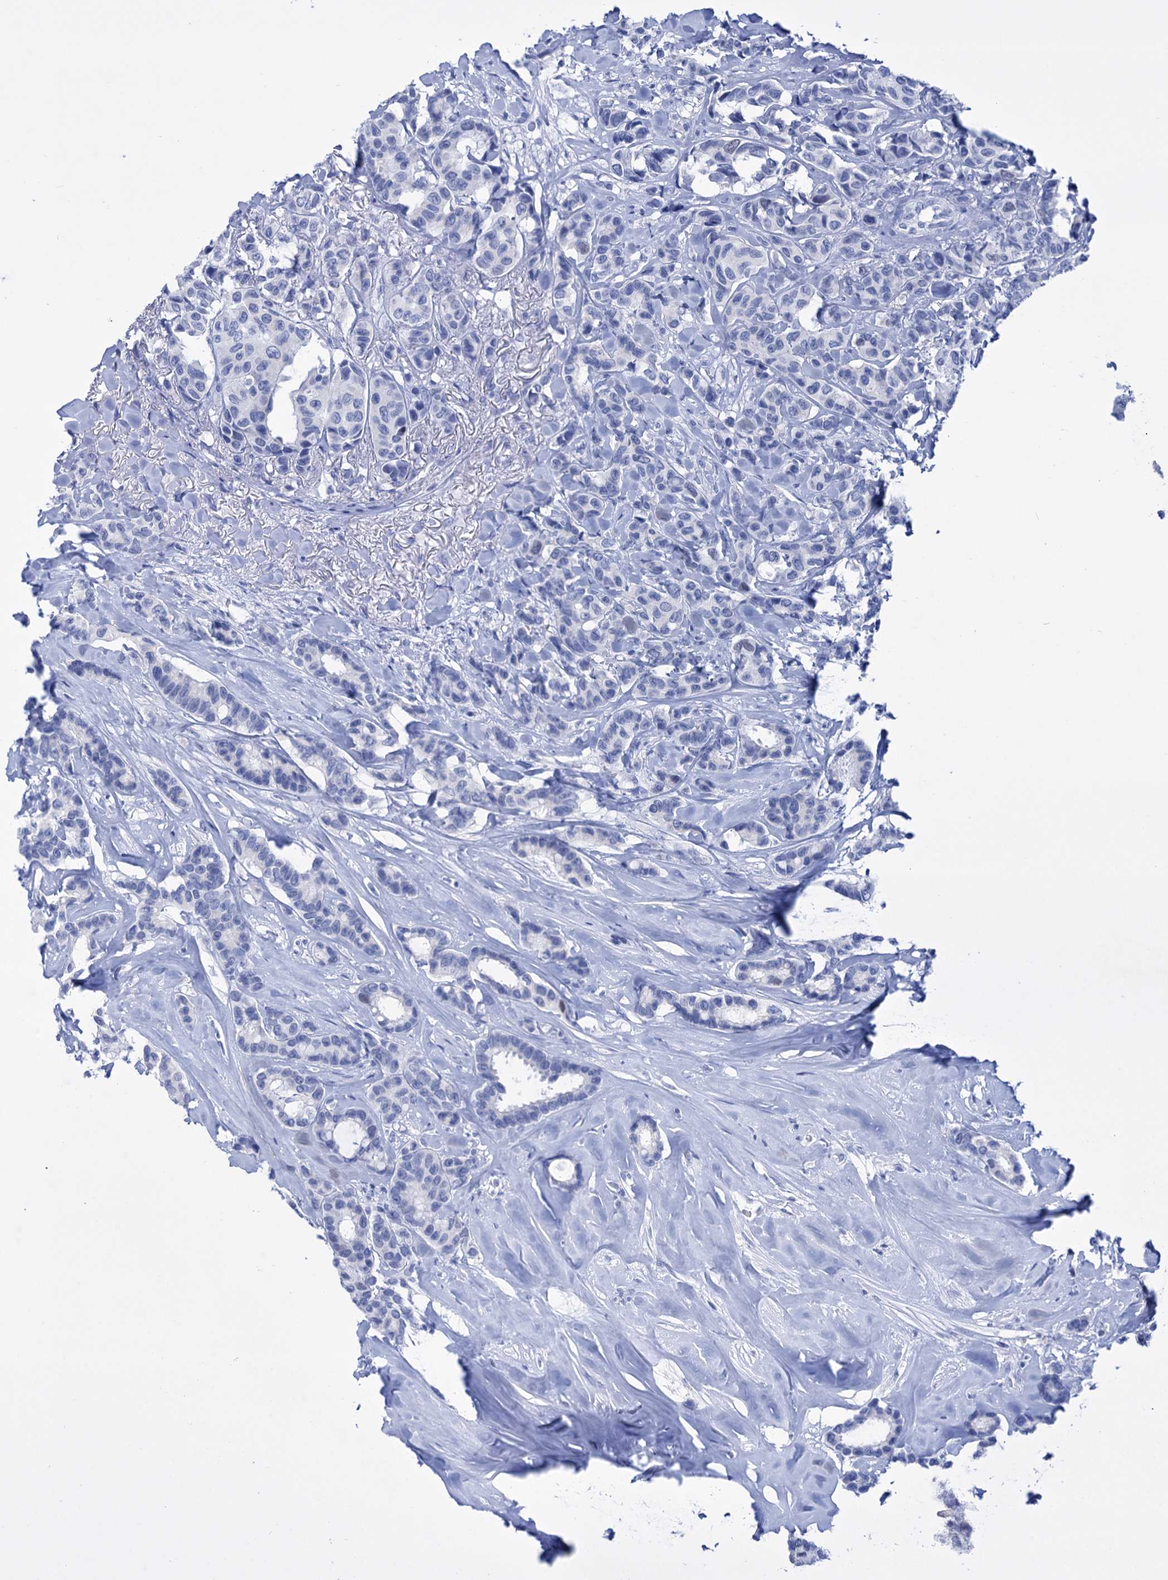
{"staining": {"intensity": "negative", "quantity": "none", "location": "none"}, "tissue": "breast cancer", "cell_type": "Tumor cells", "image_type": "cancer", "snomed": [{"axis": "morphology", "description": "Duct carcinoma"}, {"axis": "topography", "description": "Breast"}], "caption": "Immunohistochemical staining of human breast cancer (invasive ductal carcinoma) demonstrates no significant positivity in tumor cells. Brightfield microscopy of immunohistochemistry (IHC) stained with DAB (3,3'-diaminobenzidine) (brown) and hematoxylin (blue), captured at high magnification.", "gene": "FBXW12", "patient": {"sex": "female", "age": 87}}